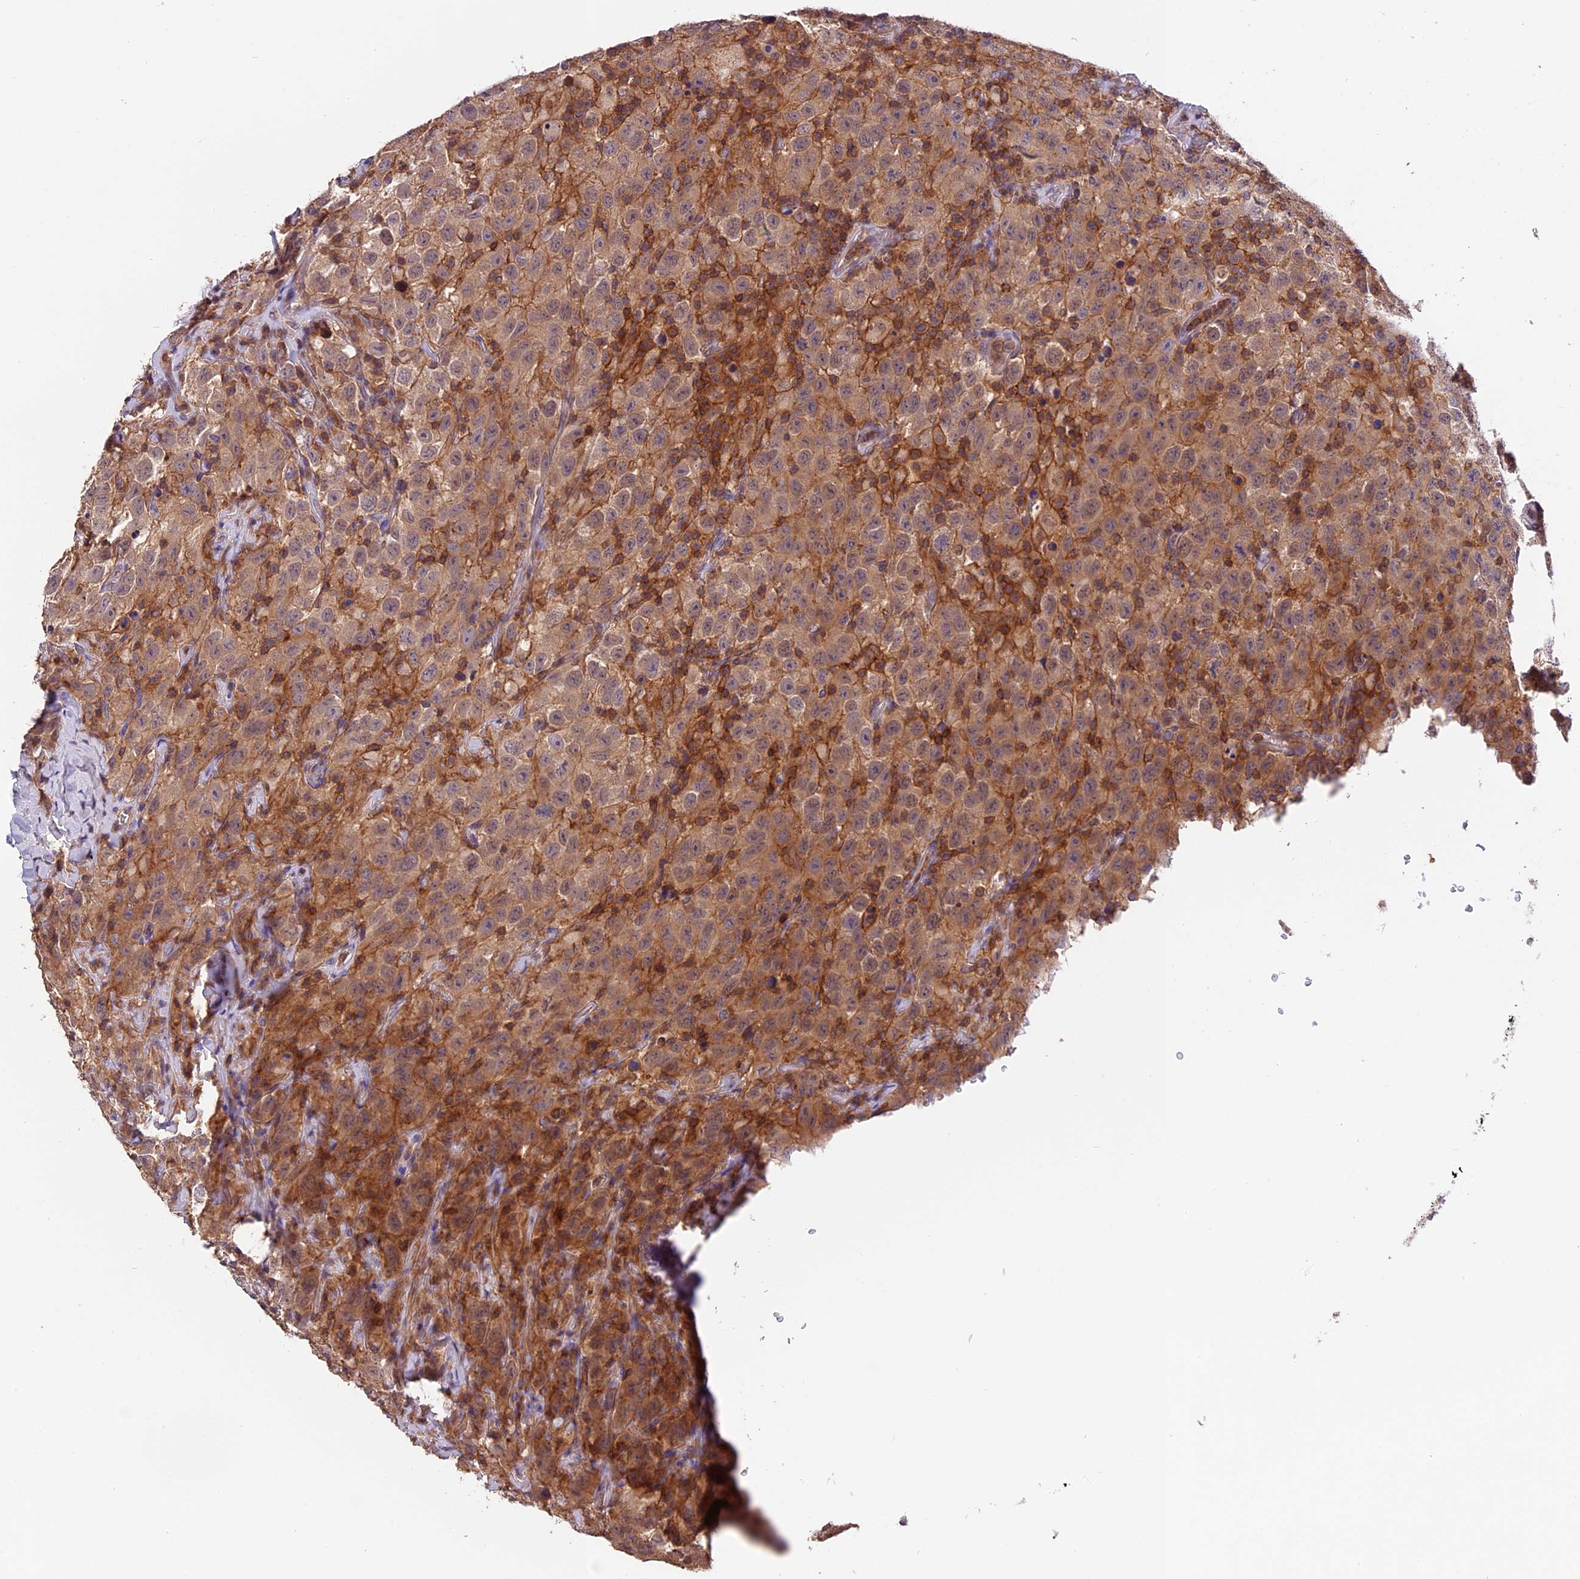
{"staining": {"intensity": "weak", "quantity": "25%-75%", "location": "cytoplasmic/membranous"}, "tissue": "testis cancer", "cell_type": "Tumor cells", "image_type": "cancer", "snomed": [{"axis": "morphology", "description": "Seminoma, NOS"}, {"axis": "topography", "description": "Testis"}], "caption": "Human seminoma (testis) stained for a protein (brown) demonstrates weak cytoplasmic/membranous positive staining in approximately 25%-75% of tumor cells.", "gene": "SKIDA1", "patient": {"sex": "male", "age": 65}}